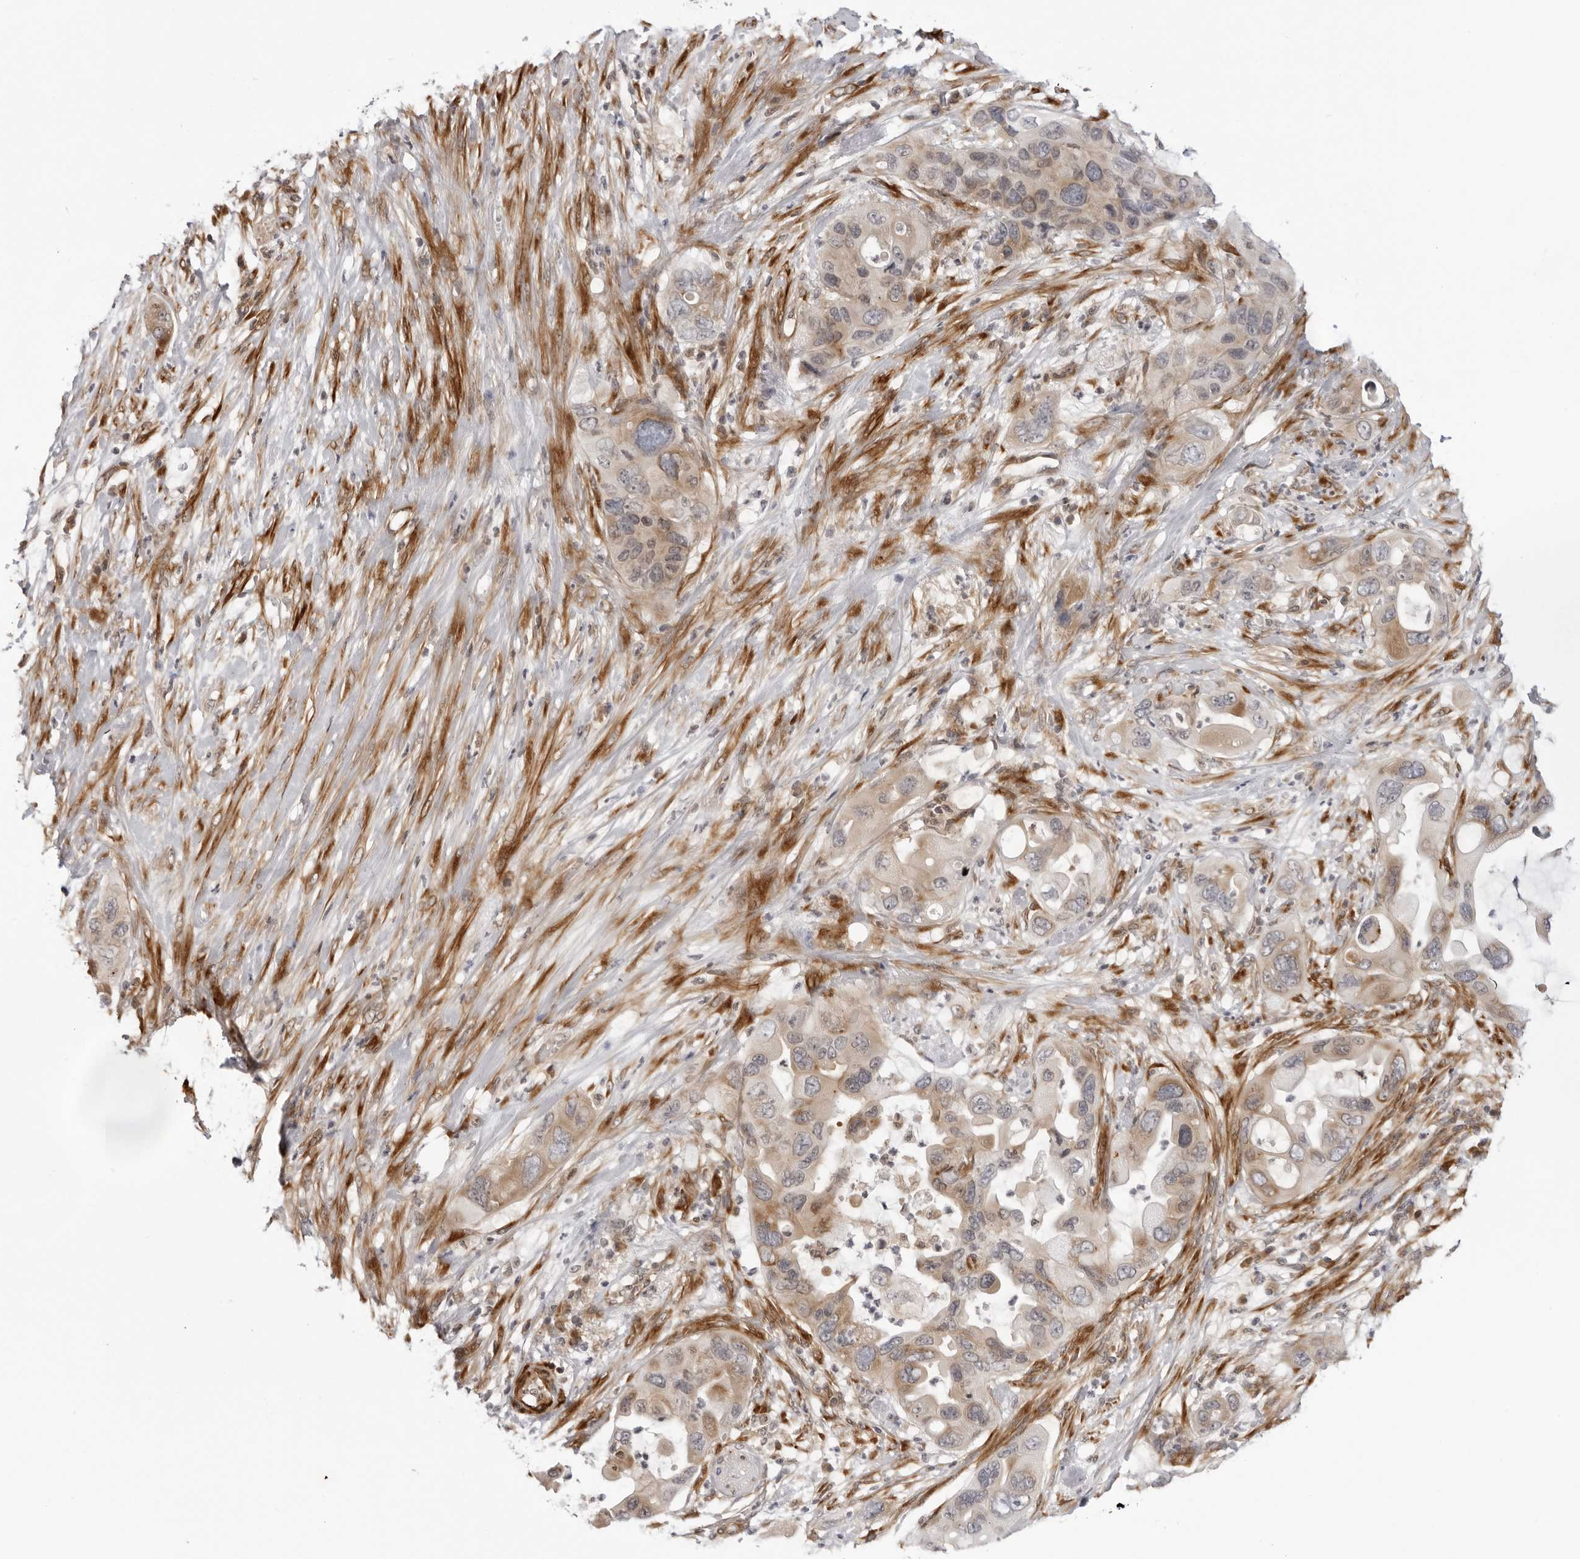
{"staining": {"intensity": "moderate", "quantity": ">75%", "location": "cytoplasmic/membranous"}, "tissue": "pancreatic cancer", "cell_type": "Tumor cells", "image_type": "cancer", "snomed": [{"axis": "morphology", "description": "Adenocarcinoma, NOS"}, {"axis": "topography", "description": "Pancreas"}], "caption": "This is an image of IHC staining of adenocarcinoma (pancreatic), which shows moderate expression in the cytoplasmic/membranous of tumor cells.", "gene": "SRGAP2", "patient": {"sex": "female", "age": 71}}